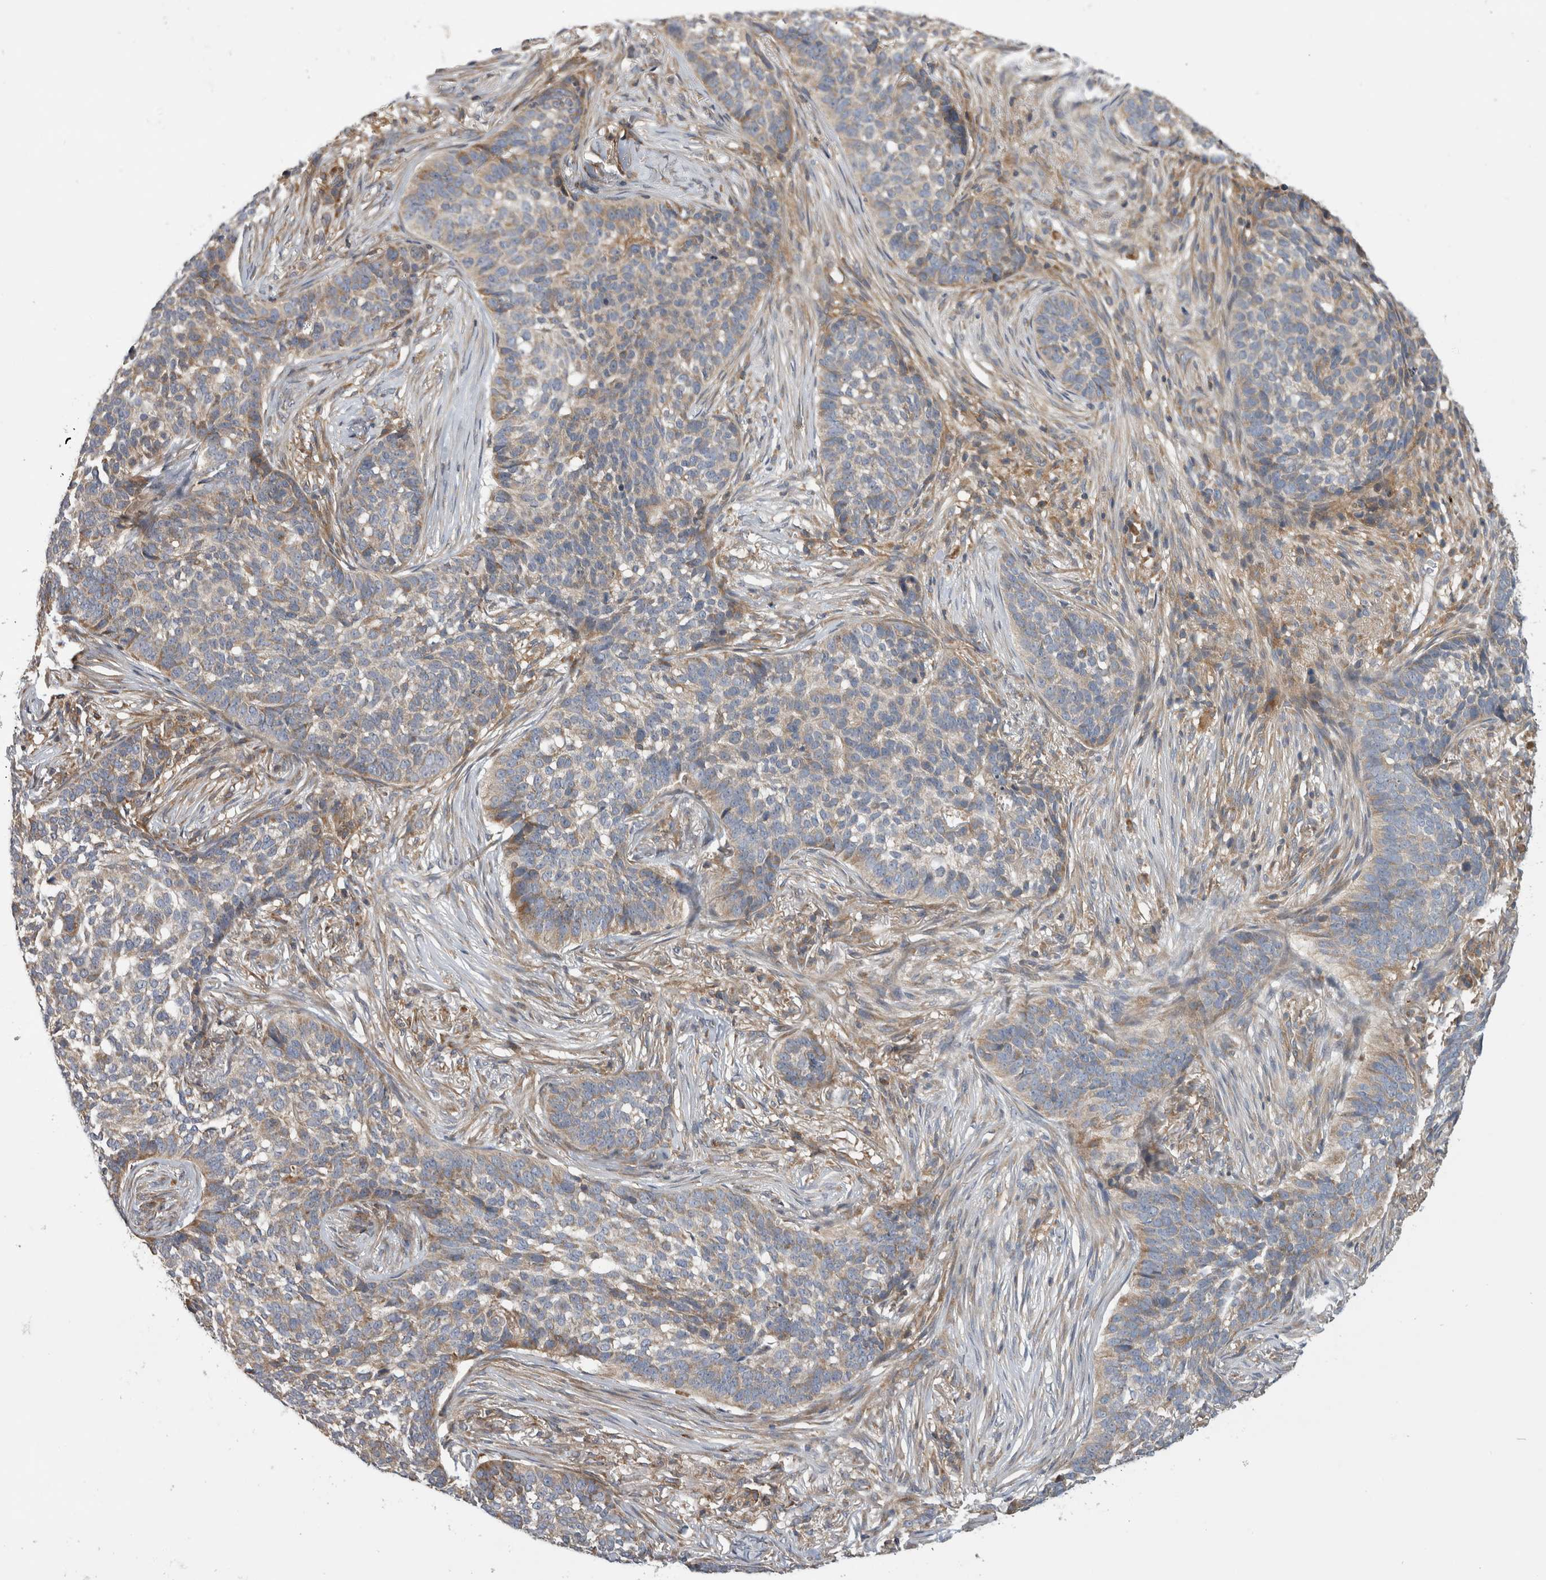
{"staining": {"intensity": "weak", "quantity": "<25%", "location": "cytoplasmic/membranous"}, "tissue": "skin cancer", "cell_type": "Tumor cells", "image_type": "cancer", "snomed": [{"axis": "morphology", "description": "Basal cell carcinoma"}, {"axis": "topography", "description": "Skin"}], "caption": "DAB (3,3'-diaminobenzidine) immunohistochemical staining of skin basal cell carcinoma demonstrates no significant positivity in tumor cells.", "gene": "GRIK2", "patient": {"sex": "male", "age": 85}}